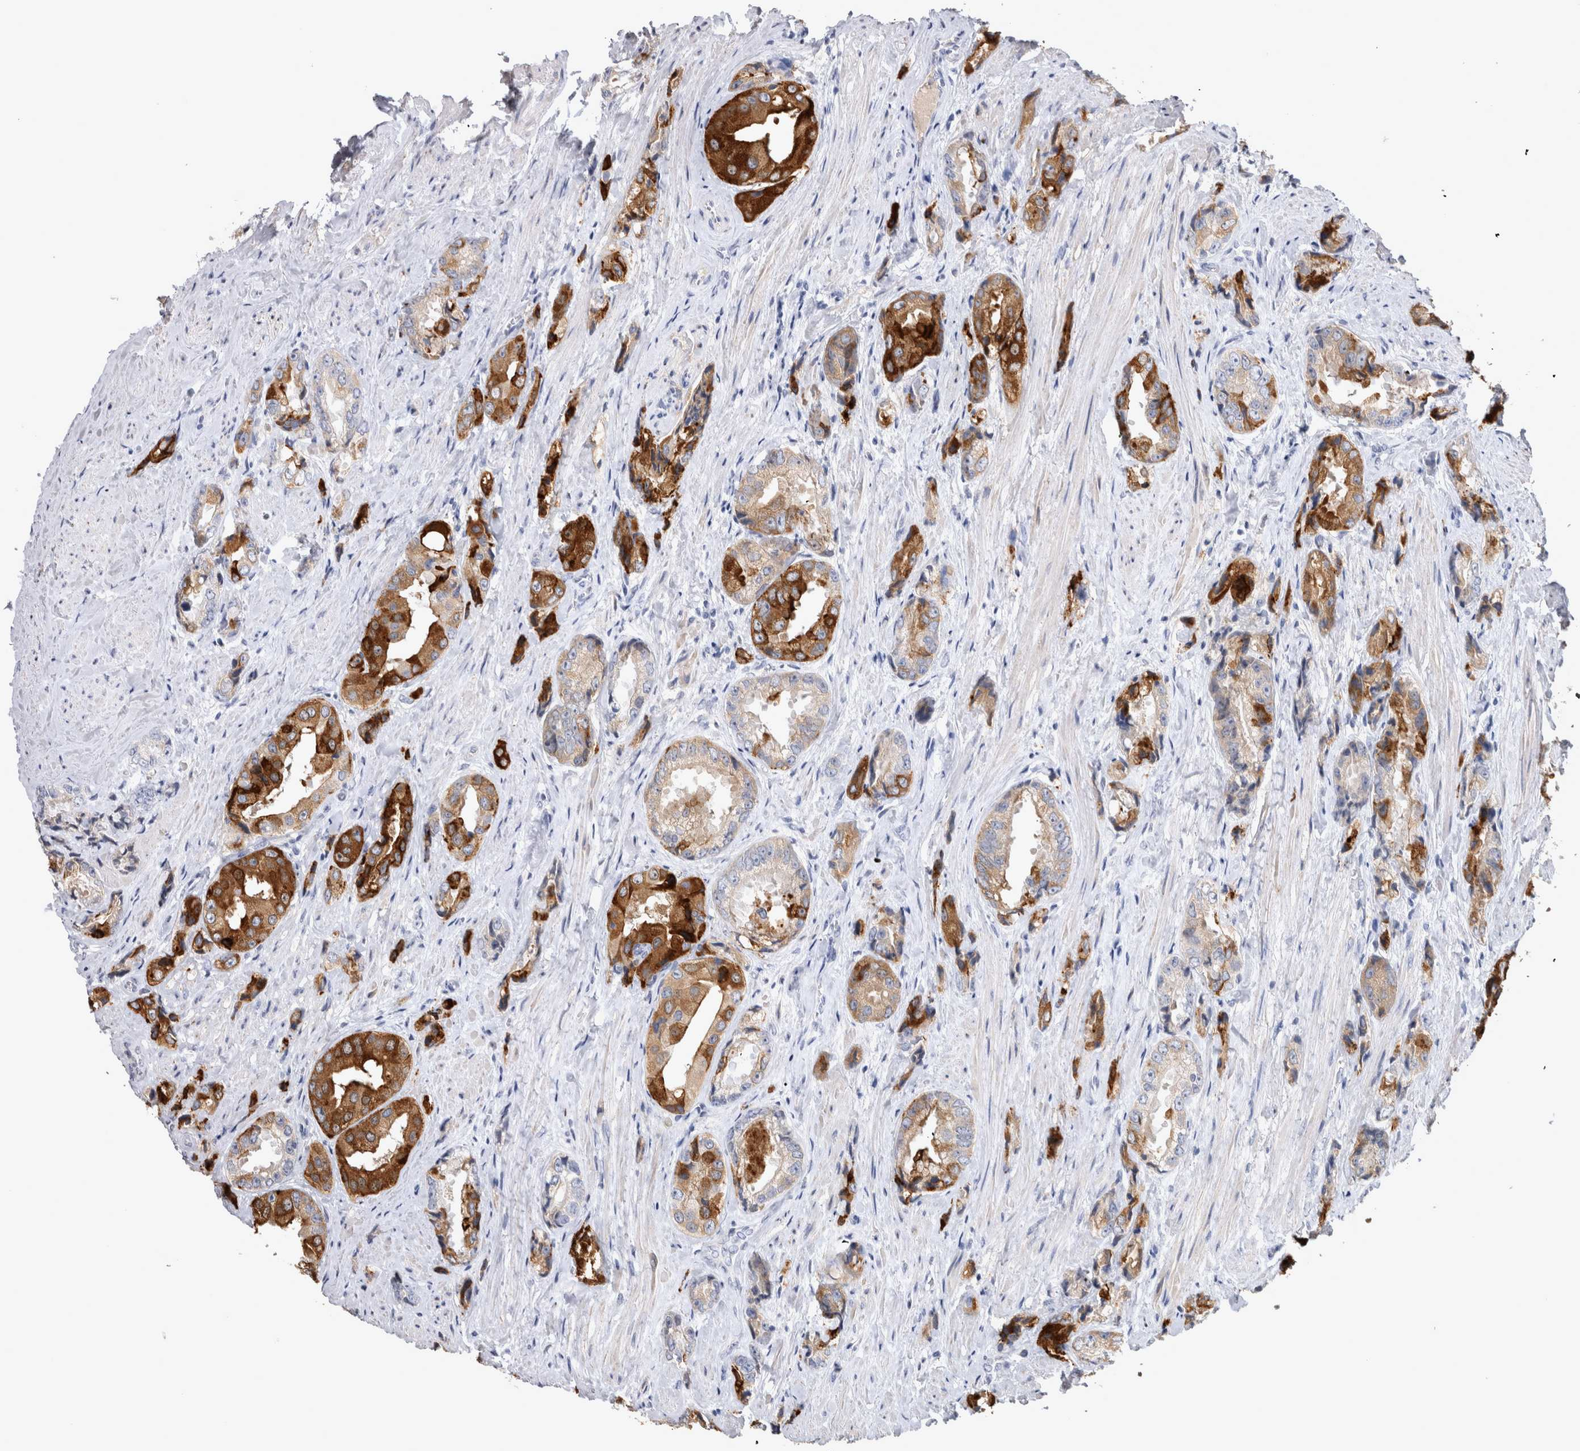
{"staining": {"intensity": "strong", "quantity": ">75%", "location": "cytoplasmic/membranous"}, "tissue": "prostate cancer", "cell_type": "Tumor cells", "image_type": "cancer", "snomed": [{"axis": "morphology", "description": "Adenocarcinoma, High grade"}, {"axis": "topography", "description": "Prostate"}], "caption": "Strong cytoplasmic/membranous protein positivity is appreciated in approximately >75% of tumor cells in prostate adenocarcinoma (high-grade). The staining is performed using DAB brown chromogen to label protein expression. The nuclei are counter-stained blue using hematoxylin.", "gene": "MSMB", "patient": {"sex": "male", "age": 61}}